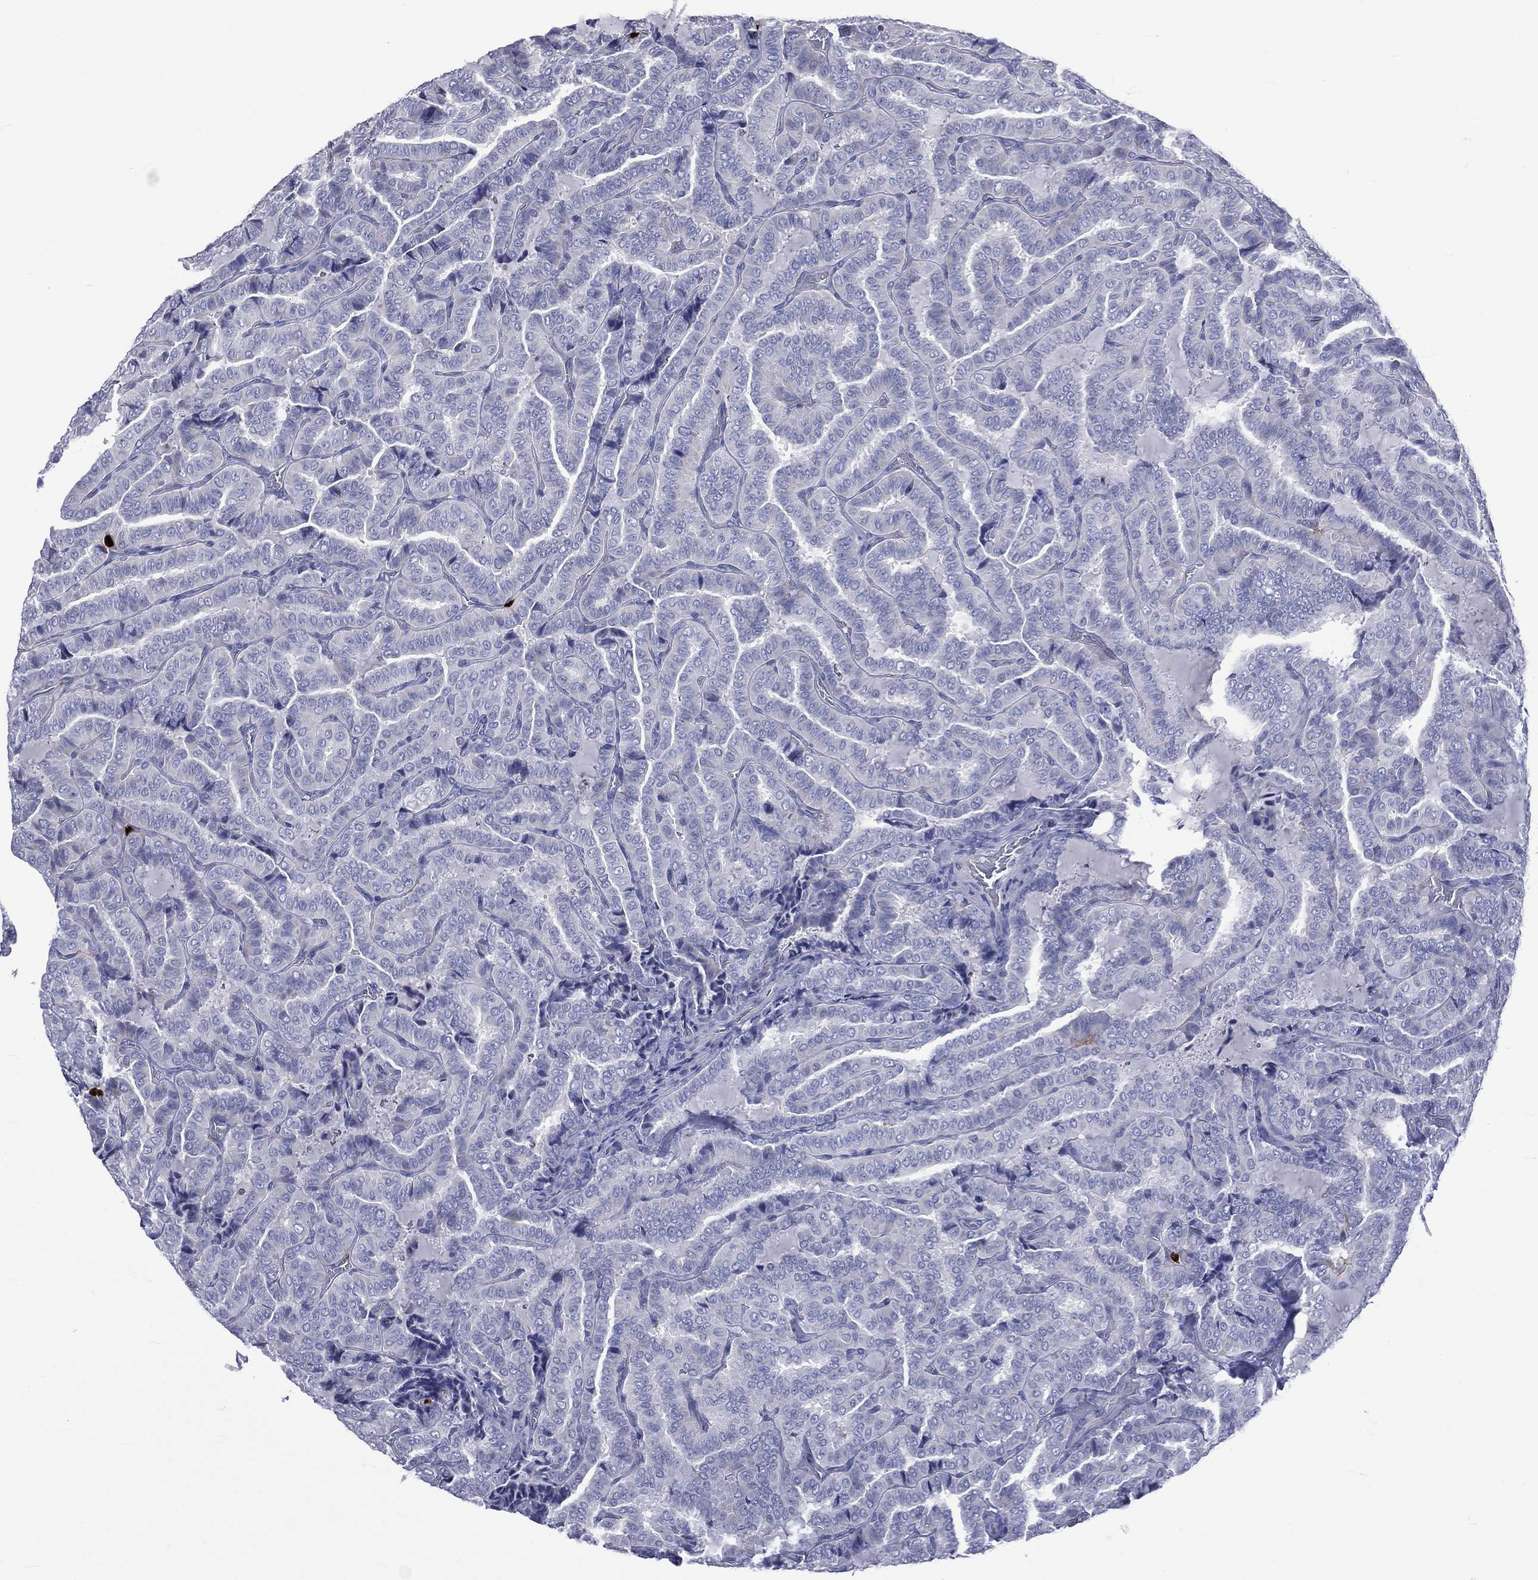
{"staining": {"intensity": "negative", "quantity": "none", "location": "none"}, "tissue": "thyroid cancer", "cell_type": "Tumor cells", "image_type": "cancer", "snomed": [{"axis": "morphology", "description": "Papillary adenocarcinoma, NOS"}, {"axis": "topography", "description": "Thyroid gland"}], "caption": "An immunohistochemistry (IHC) photomicrograph of thyroid cancer (papillary adenocarcinoma) is shown. There is no staining in tumor cells of thyroid cancer (papillary adenocarcinoma).", "gene": "ELANE", "patient": {"sex": "female", "age": 39}}